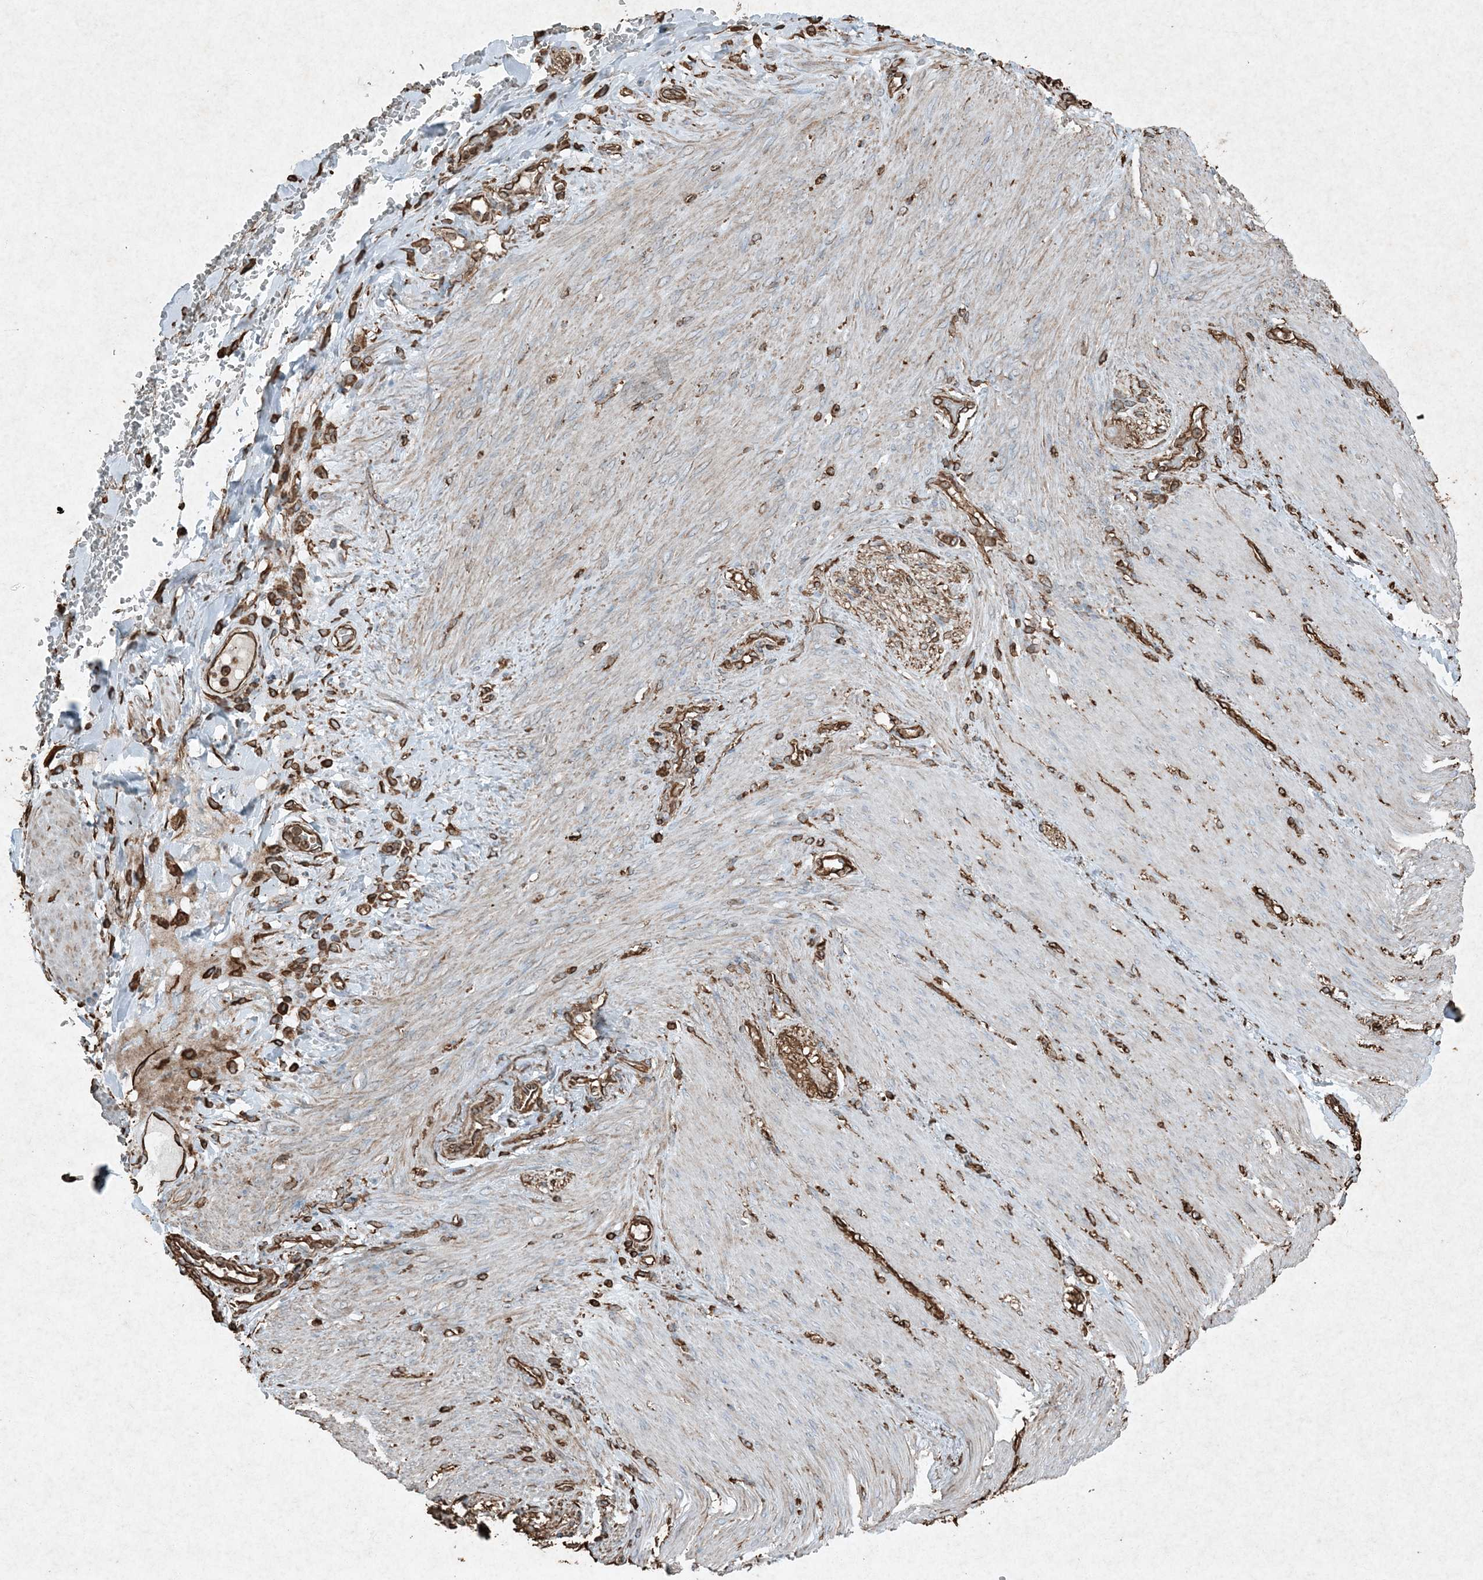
{"staining": {"intensity": "moderate", "quantity": ">75%", "location": "cytoplasmic/membranous"}, "tissue": "adipose tissue", "cell_type": "Adipocytes", "image_type": "normal", "snomed": [{"axis": "morphology", "description": "Normal tissue, NOS"}, {"axis": "topography", "description": "Colon"}, {"axis": "topography", "description": "Peripheral nerve tissue"}], "caption": "Immunohistochemical staining of unremarkable adipose tissue reveals medium levels of moderate cytoplasmic/membranous staining in about >75% of adipocytes. The staining was performed using DAB to visualize the protein expression in brown, while the nuclei were stained in blue with hematoxylin (Magnification: 20x).", "gene": "RYK", "patient": {"sex": "female", "age": 61}}